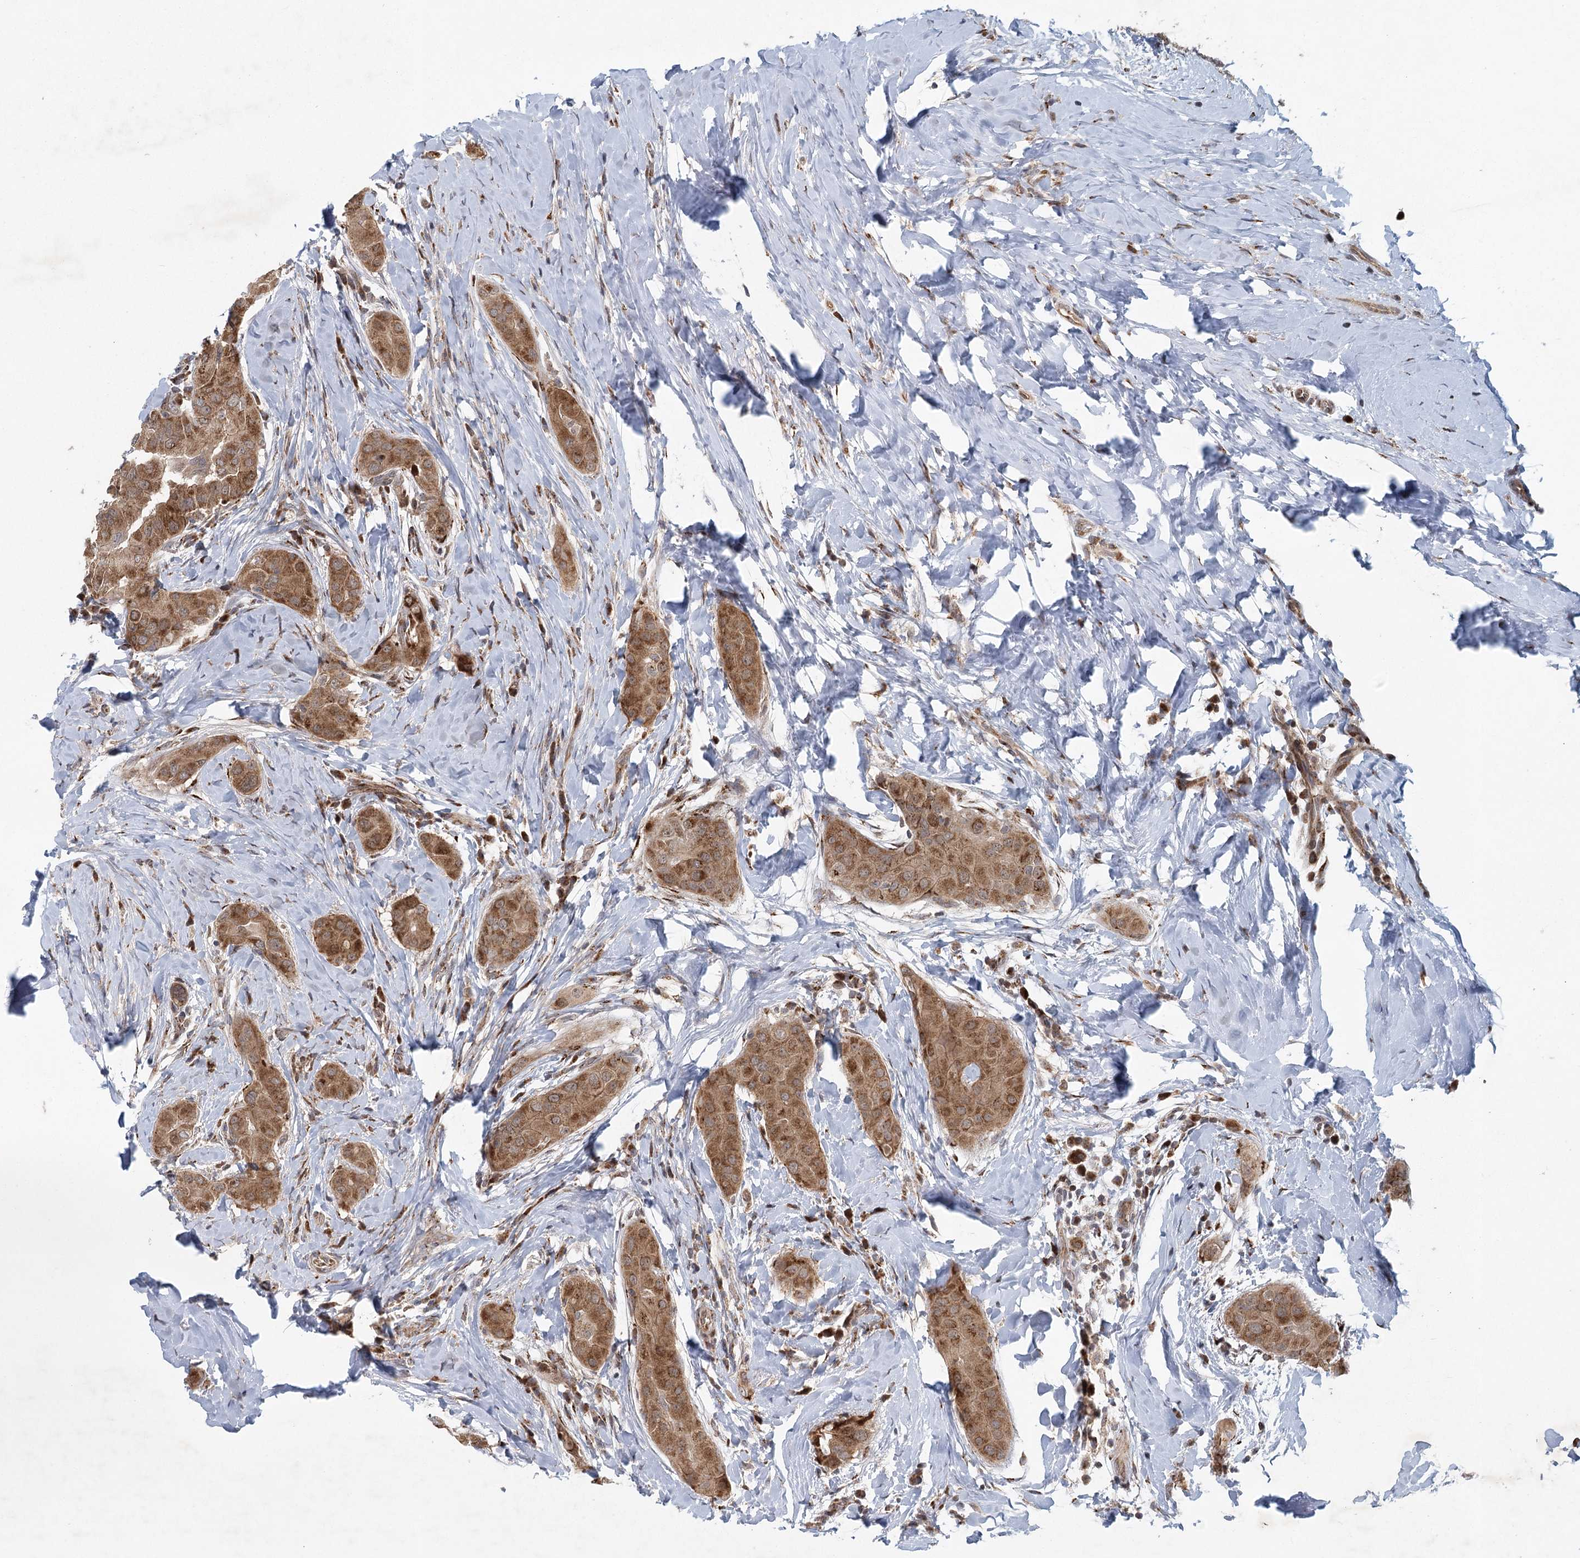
{"staining": {"intensity": "moderate", "quantity": ">75%", "location": "cytoplasmic/membranous"}, "tissue": "thyroid cancer", "cell_type": "Tumor cells", "image_type": "cancer", "snomed": [{"axis": "morphology", "description": "Papillary adenocarcinoma, NOS"}, {"axis": "topography", "description": "Thyroid gland"}], "caption": "Thyroid cancer (papillary adenocarcinoma) stained for a protein (brown) displays moderate cytoplasmic/membranous positive expression in about >75% of tumor cells.", "gene": "IFT46", "patient": {"sex": "male", "age": 33}}